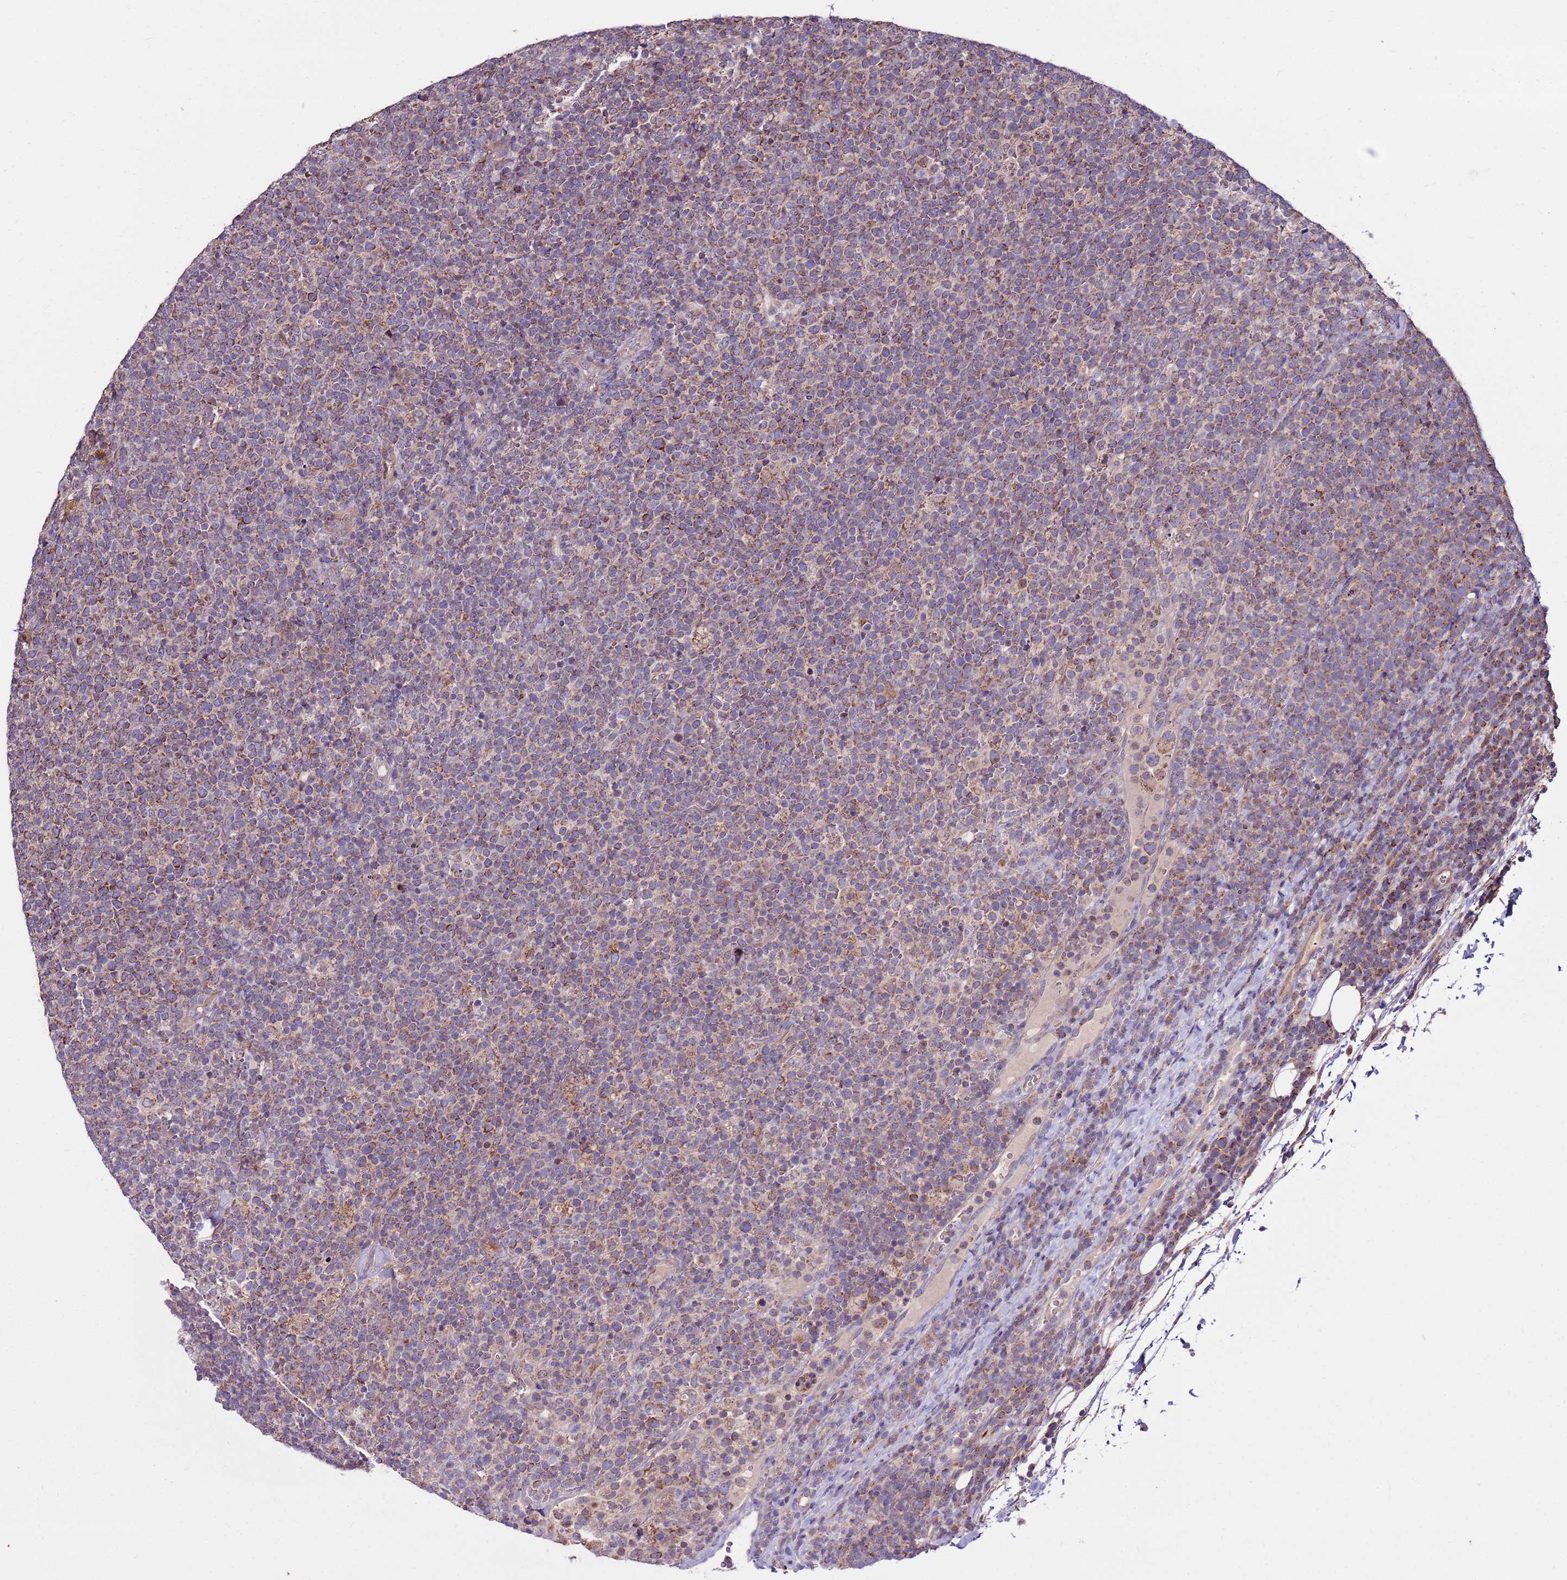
{"staining": {"intensity": "weak", "quantity": "25%-75%", "location": "cytoplasmic/membranous"}, "tissue": "lymphoma", "cell_type": "Tumor cells", "image_type": "cancer", "snomed": [{"axis": "morphology", "description": "Malignant lymphoma, non-Hodgkin's type, High grade"}, {"axis": "topography", "description": "Lymph node"}], "caption": "Human malignant lymphoma, non-Hodgkin's type (high-grade) stained with a brown dye exhibits weak cytoplasmic/membranous positive positivity in approximately 25%-75% of tumor cells.", "gene": "SMG1", "patient": {"sex": "male", "age": 61}}